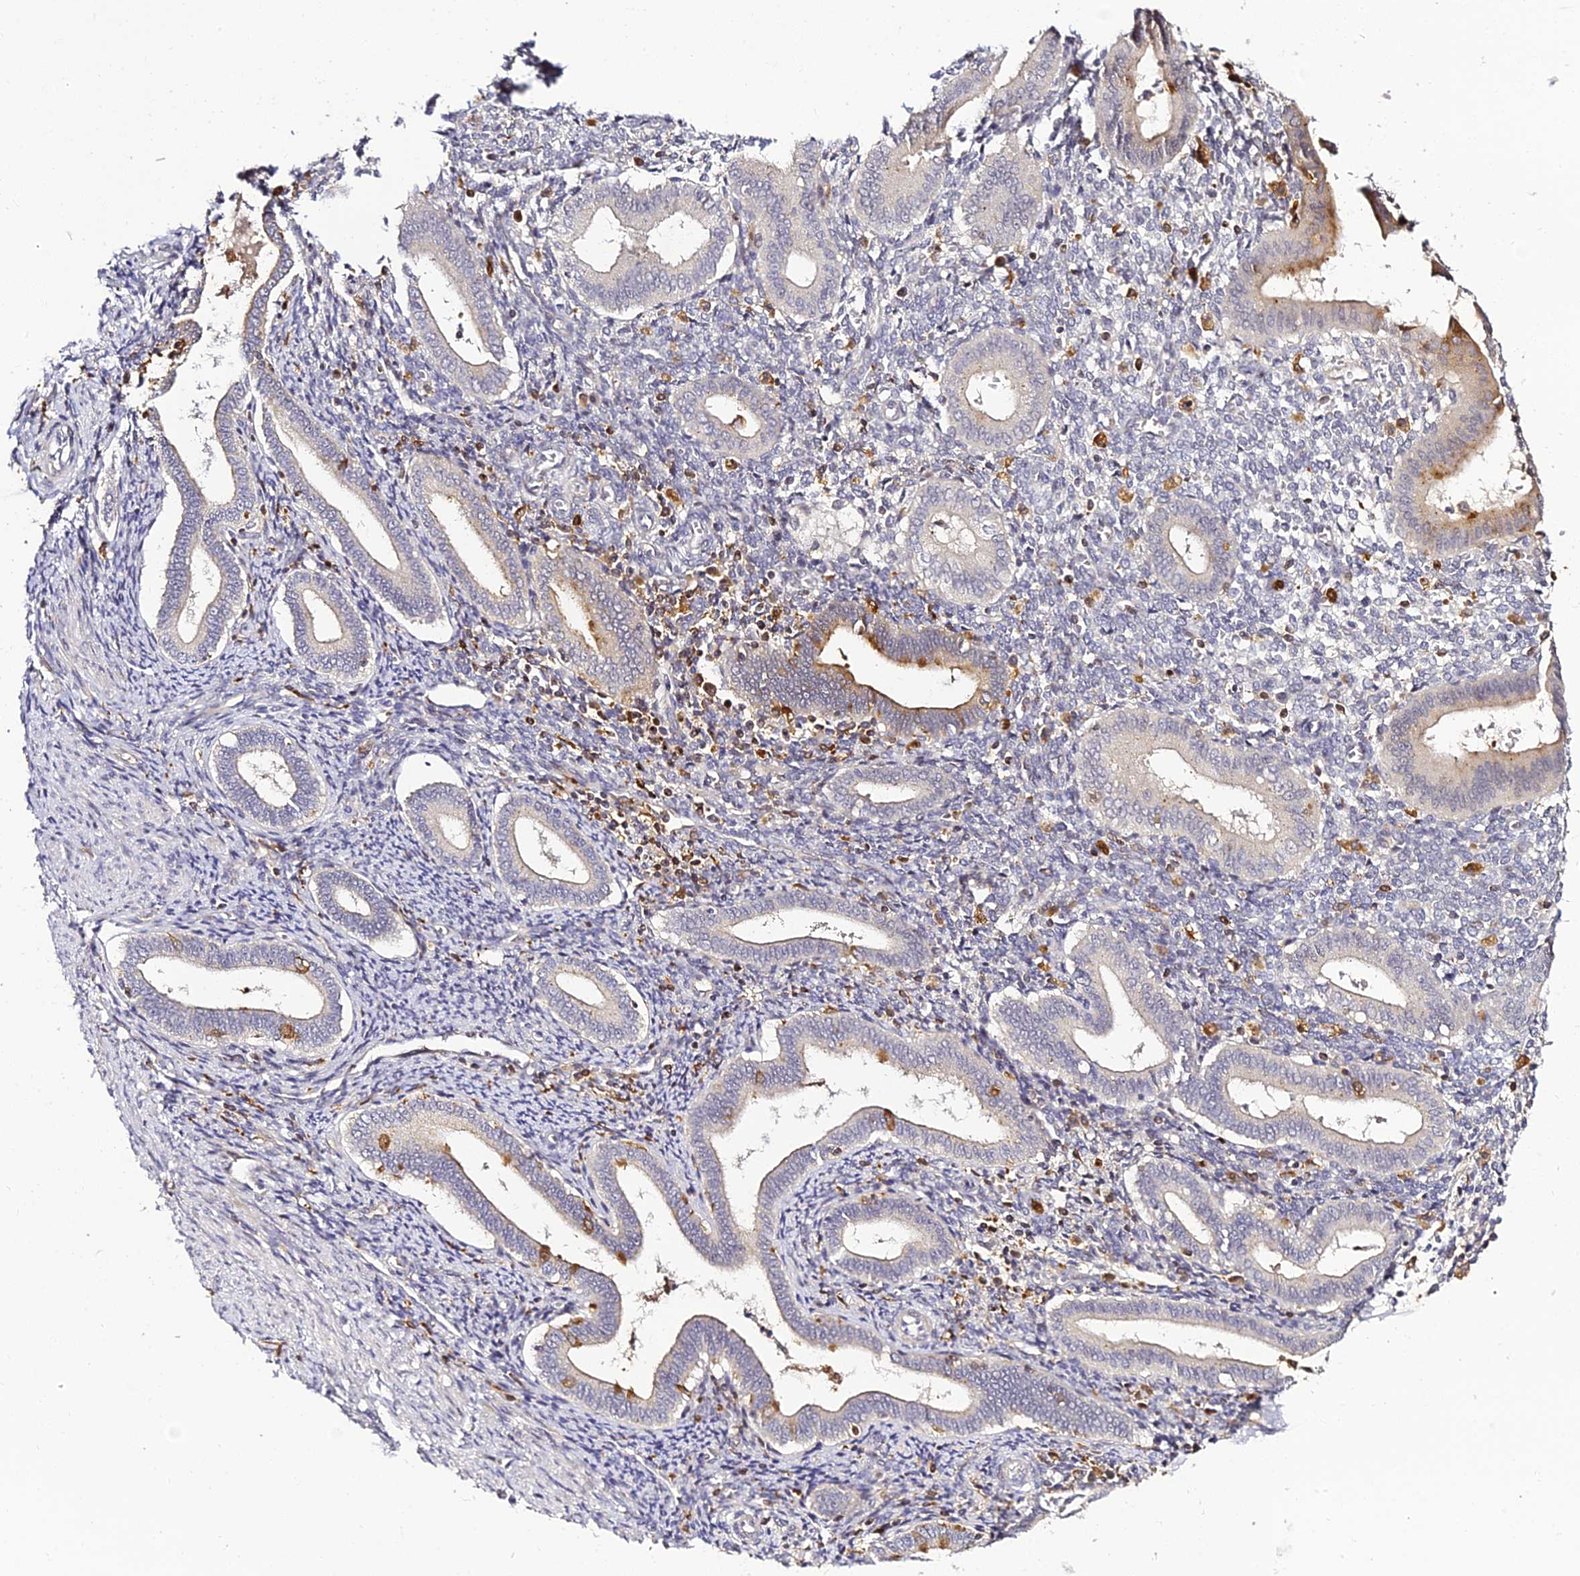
{"staining": {"intensity": "negative", "quantity": "none", "location": "none"}, "tissue": "endometrium", "cell_type": "Cells in endometrial stroma", "image_type": "normal", "snomed": [{"axis": "morphology", "description": "Normal tissue, NOS"}, {"axis": "topography", "description": "Endometrium"}], "caption": "IHC micrograph of benign endometrium stained for a protein (brown), which displays no expression in cells in endometrial stroma.", "gene": "IL4I1", "patient": {"sex": "female", "age": 44}}